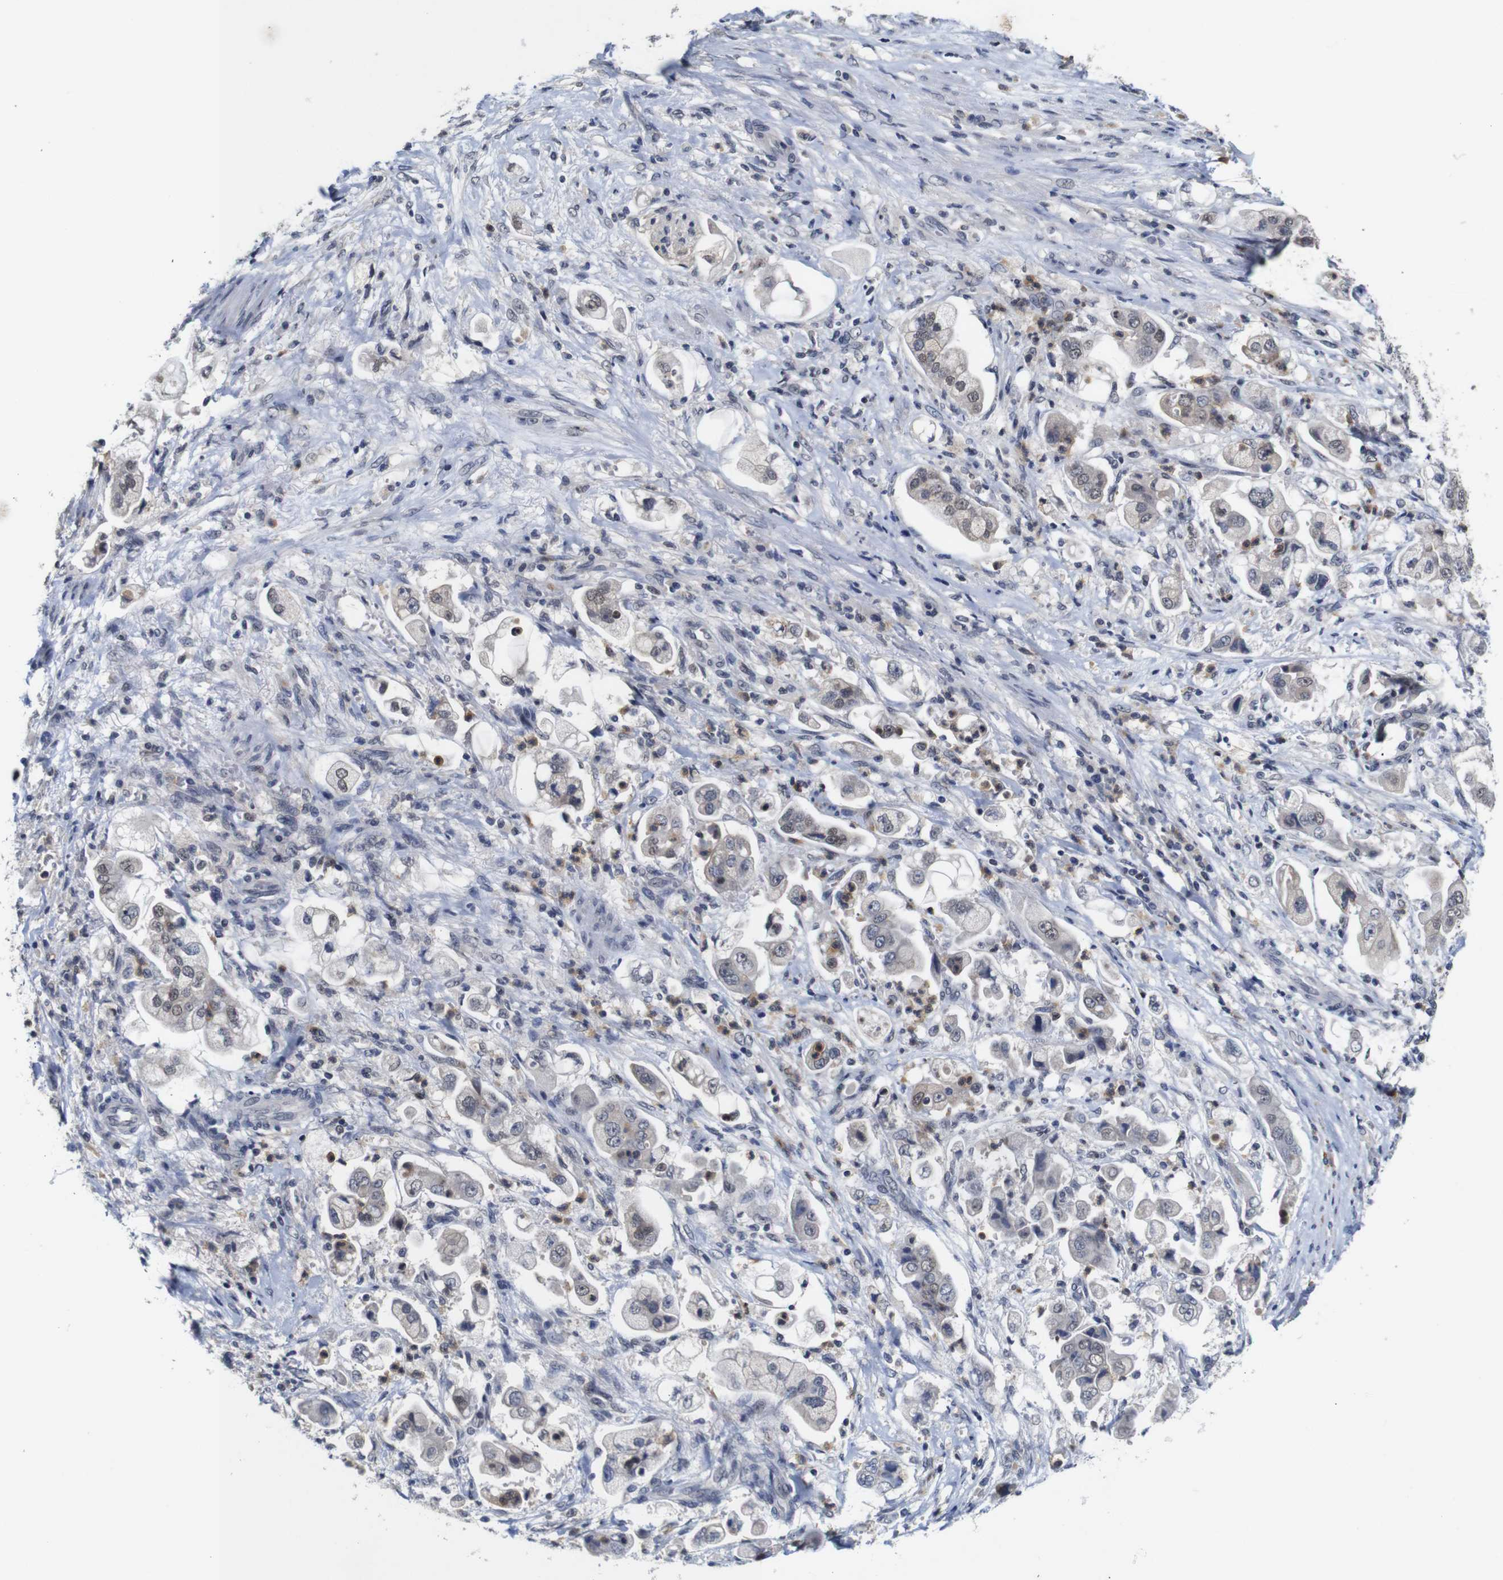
{"staining": {"intensity": "weak", "quantity": "<25%", "location": "cytoplasmic/membranous,nuclear"}, "tissue": "stomach cancer", "cell_type": "Tumor cells", "image_type": "cancer", "snomed": [{"axis": "morphology", "description": "Adenocarcinoma, NOS"}, {"axis": "topography", "description": "Stomach"}], "caption": "An immunohistochemistry micrograph of stomach cancer is shown. There is no staining in tumor cells of stomach cancer.", "gene": "NTRK3", "patient": {"sex": "male", "age": 62}}